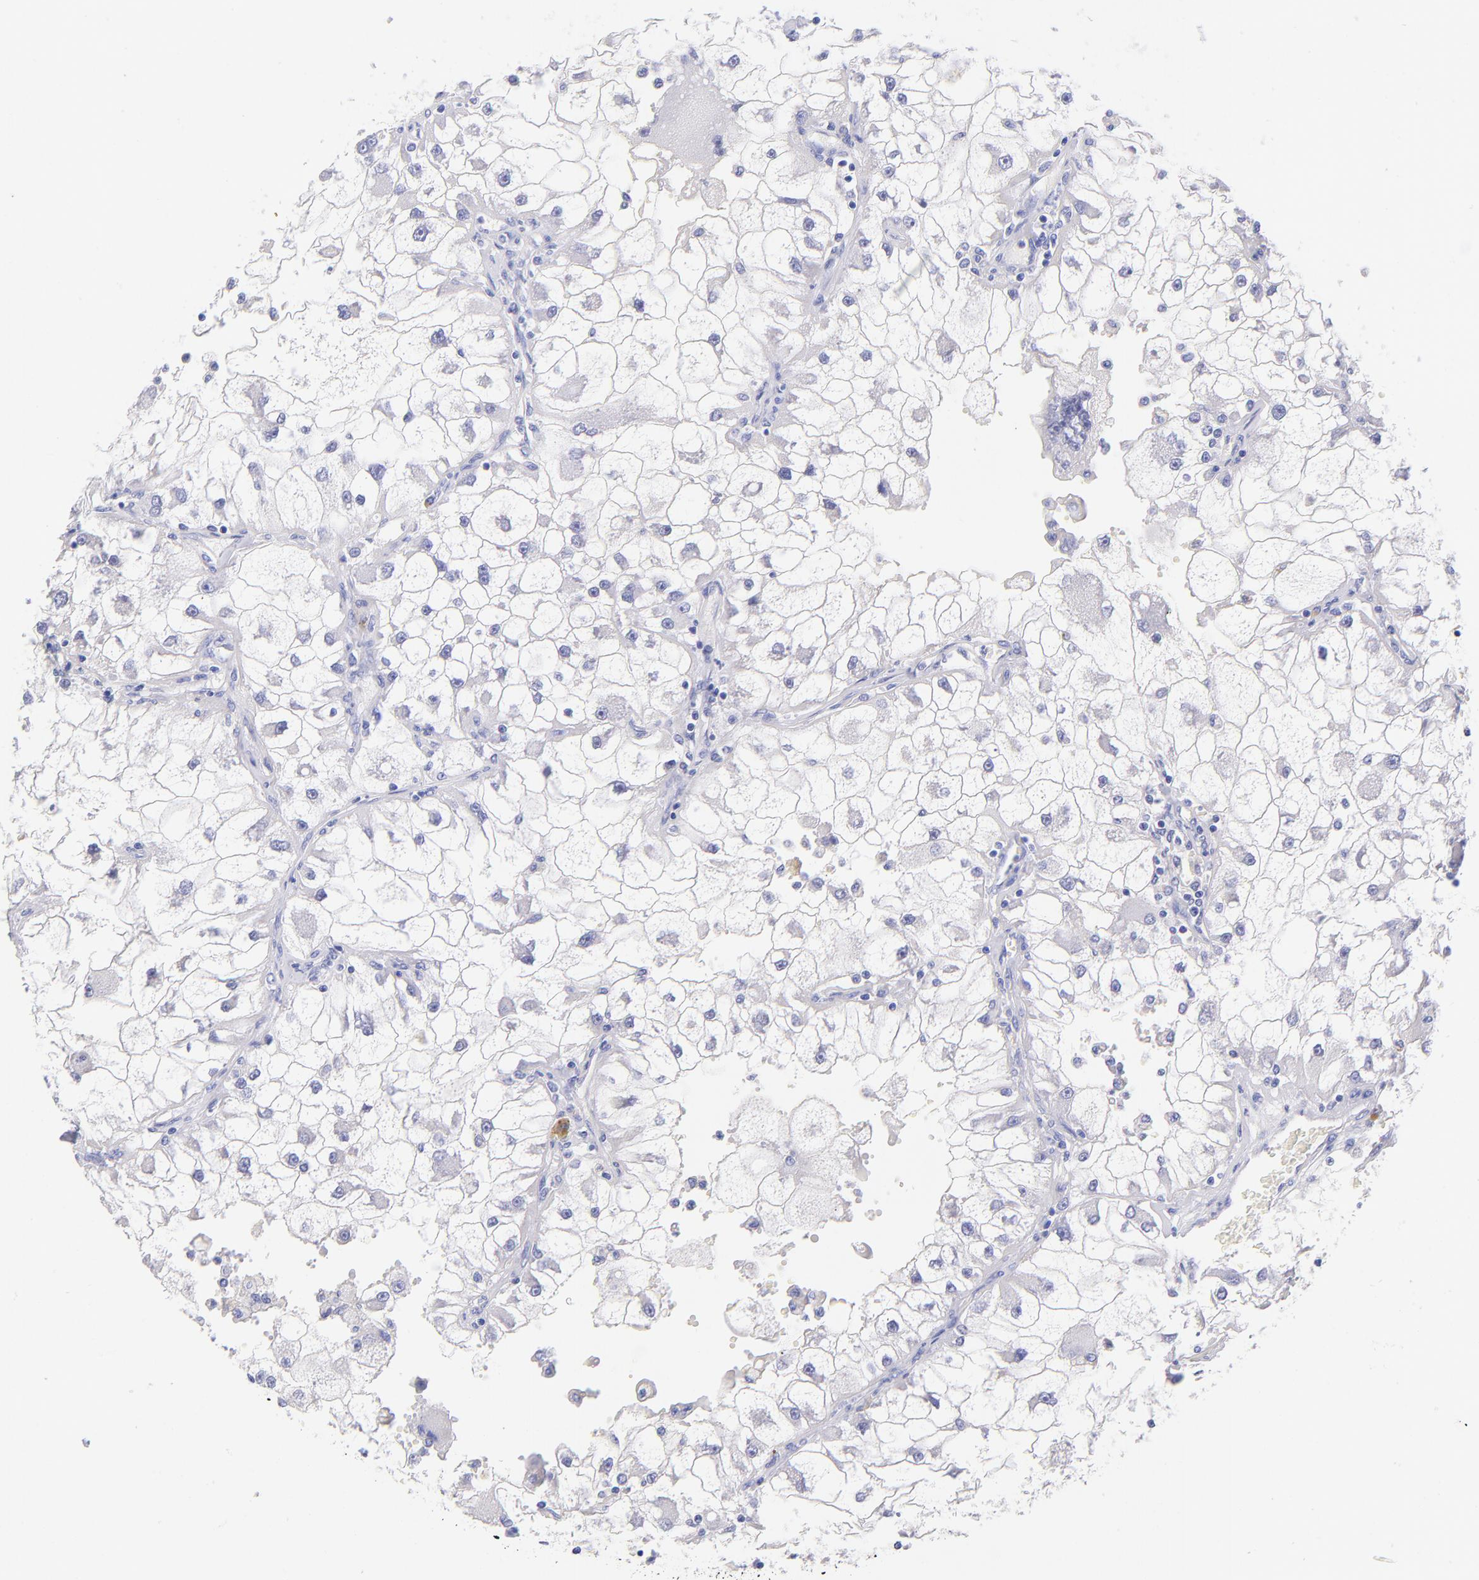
{"staining": {"intensity": "negative", "quantity": "none", "location": "none"}, "tissue": "renal cancer", "cell_type": "Tumor cells", "image_type": "cancer", "snomed": [{"axis": "morphology", "description": "Adenocarcinoma, NOS"}, {"axis": "topography", "description": "Kidney"}], "caption": "Renal cancer (adenocarcinoma) was stained to show a protein in brown. There is no significant staining in tumor cells. The staining was performed using DAB (3,3'-diaminobenzidine) to visualize the protein expression in brown, while the nuclei were stained in blue with hematoxylin (Magnification: 20x).", "gene": "RAB3B", "patient": {"sex": "female", "age": 73}}